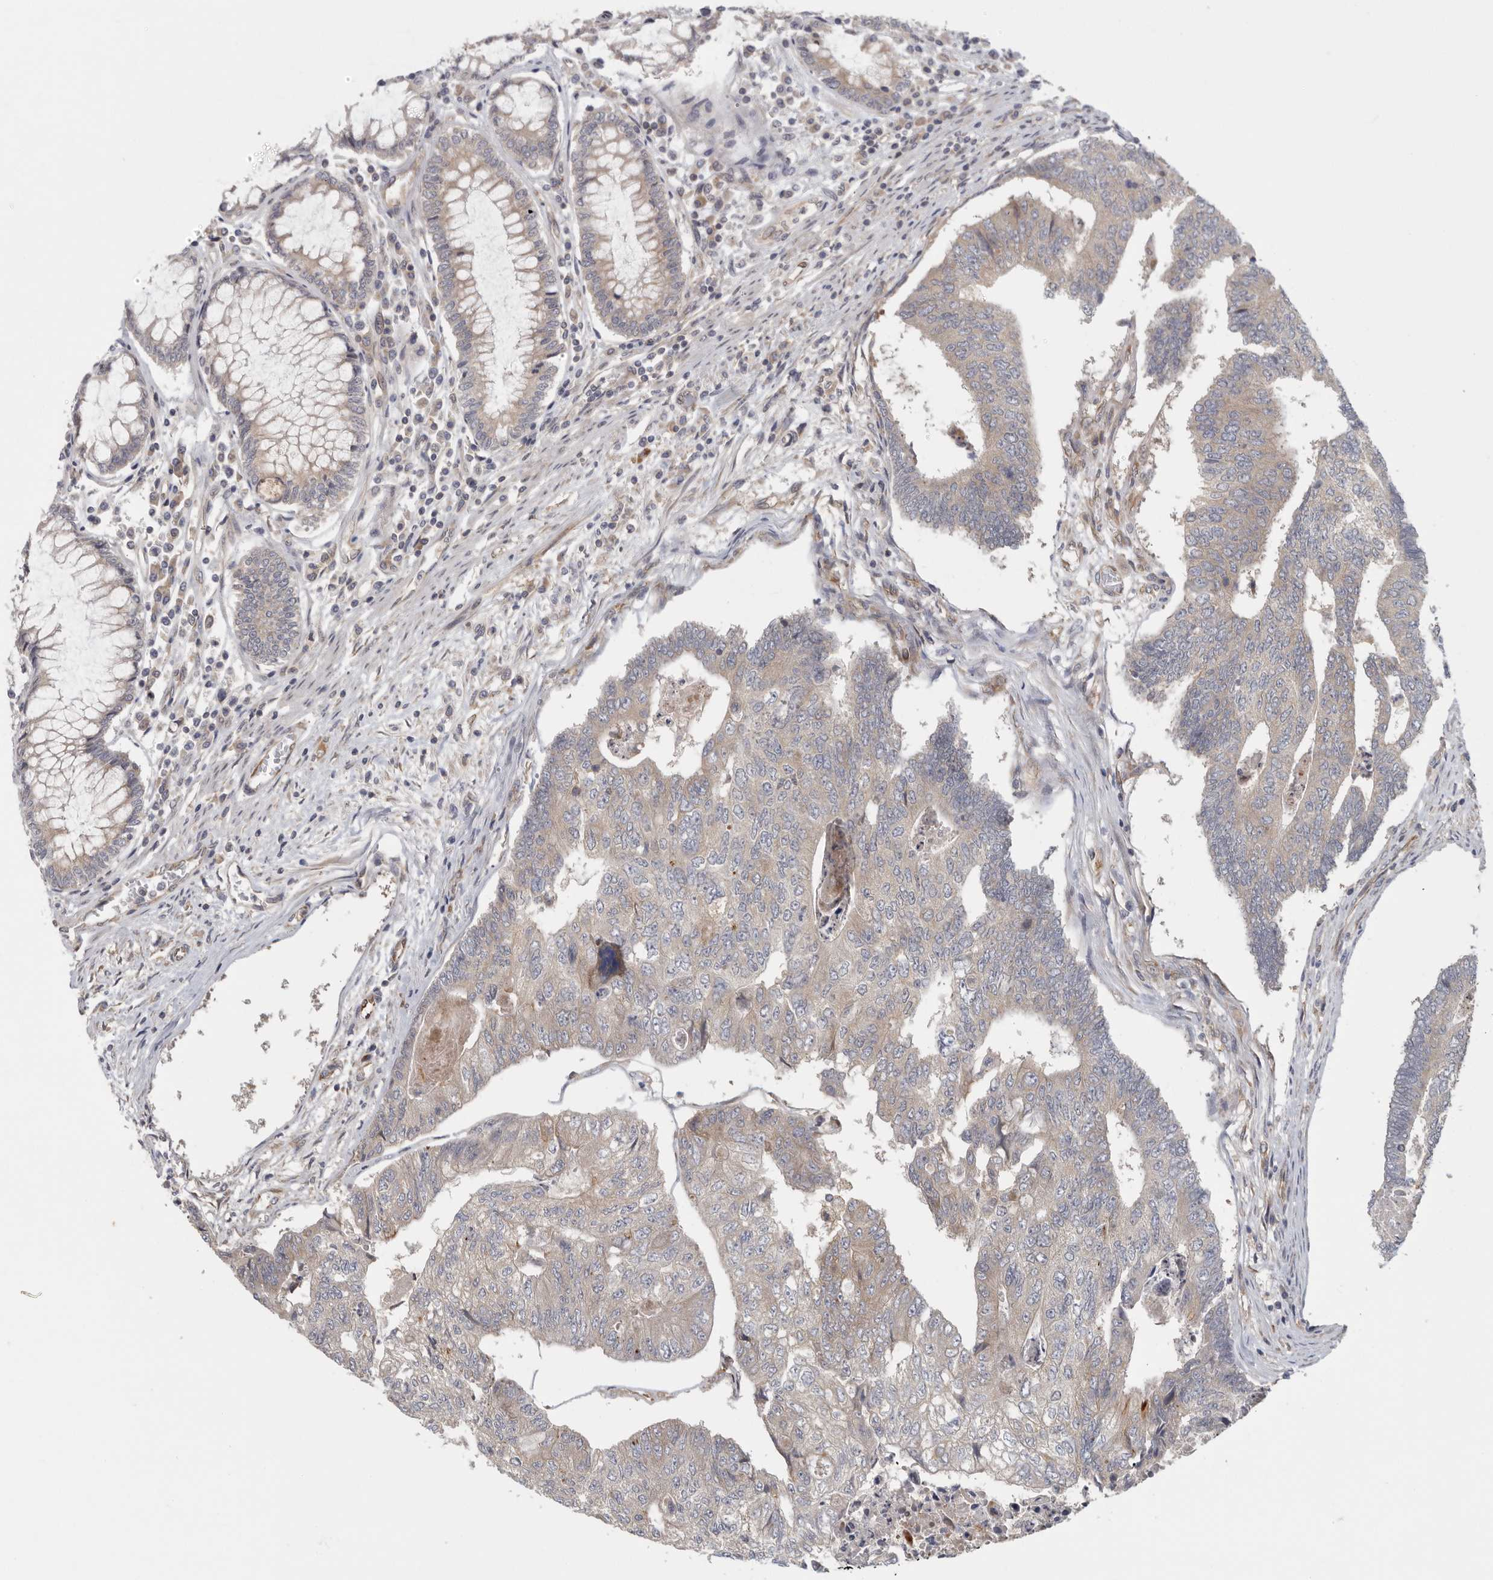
{"staining": {"intensity": "weak", "quantity": "<25%", "location": "cytoplasmic/membranous"}, "tissue": "colorectal cancer", "cell_type": "Tumor cells", "image_type": "cancer", "snomed": [{"axis": "morphology", "description": "Adenocarcinoma, NOS"}, {"axis": "topography", "description": "Colon"}], "caption": "Tumor cells show no significant protein positivity in colorectal adenocarcinoma. (Stains: DAB immunohistochemistry (IHC) with hematoxylin counter stain, Microscopy: brightfield microscopy at high magnification).", "gene": "BCAP29", "patient": {"sex": "female", "age": 67}}